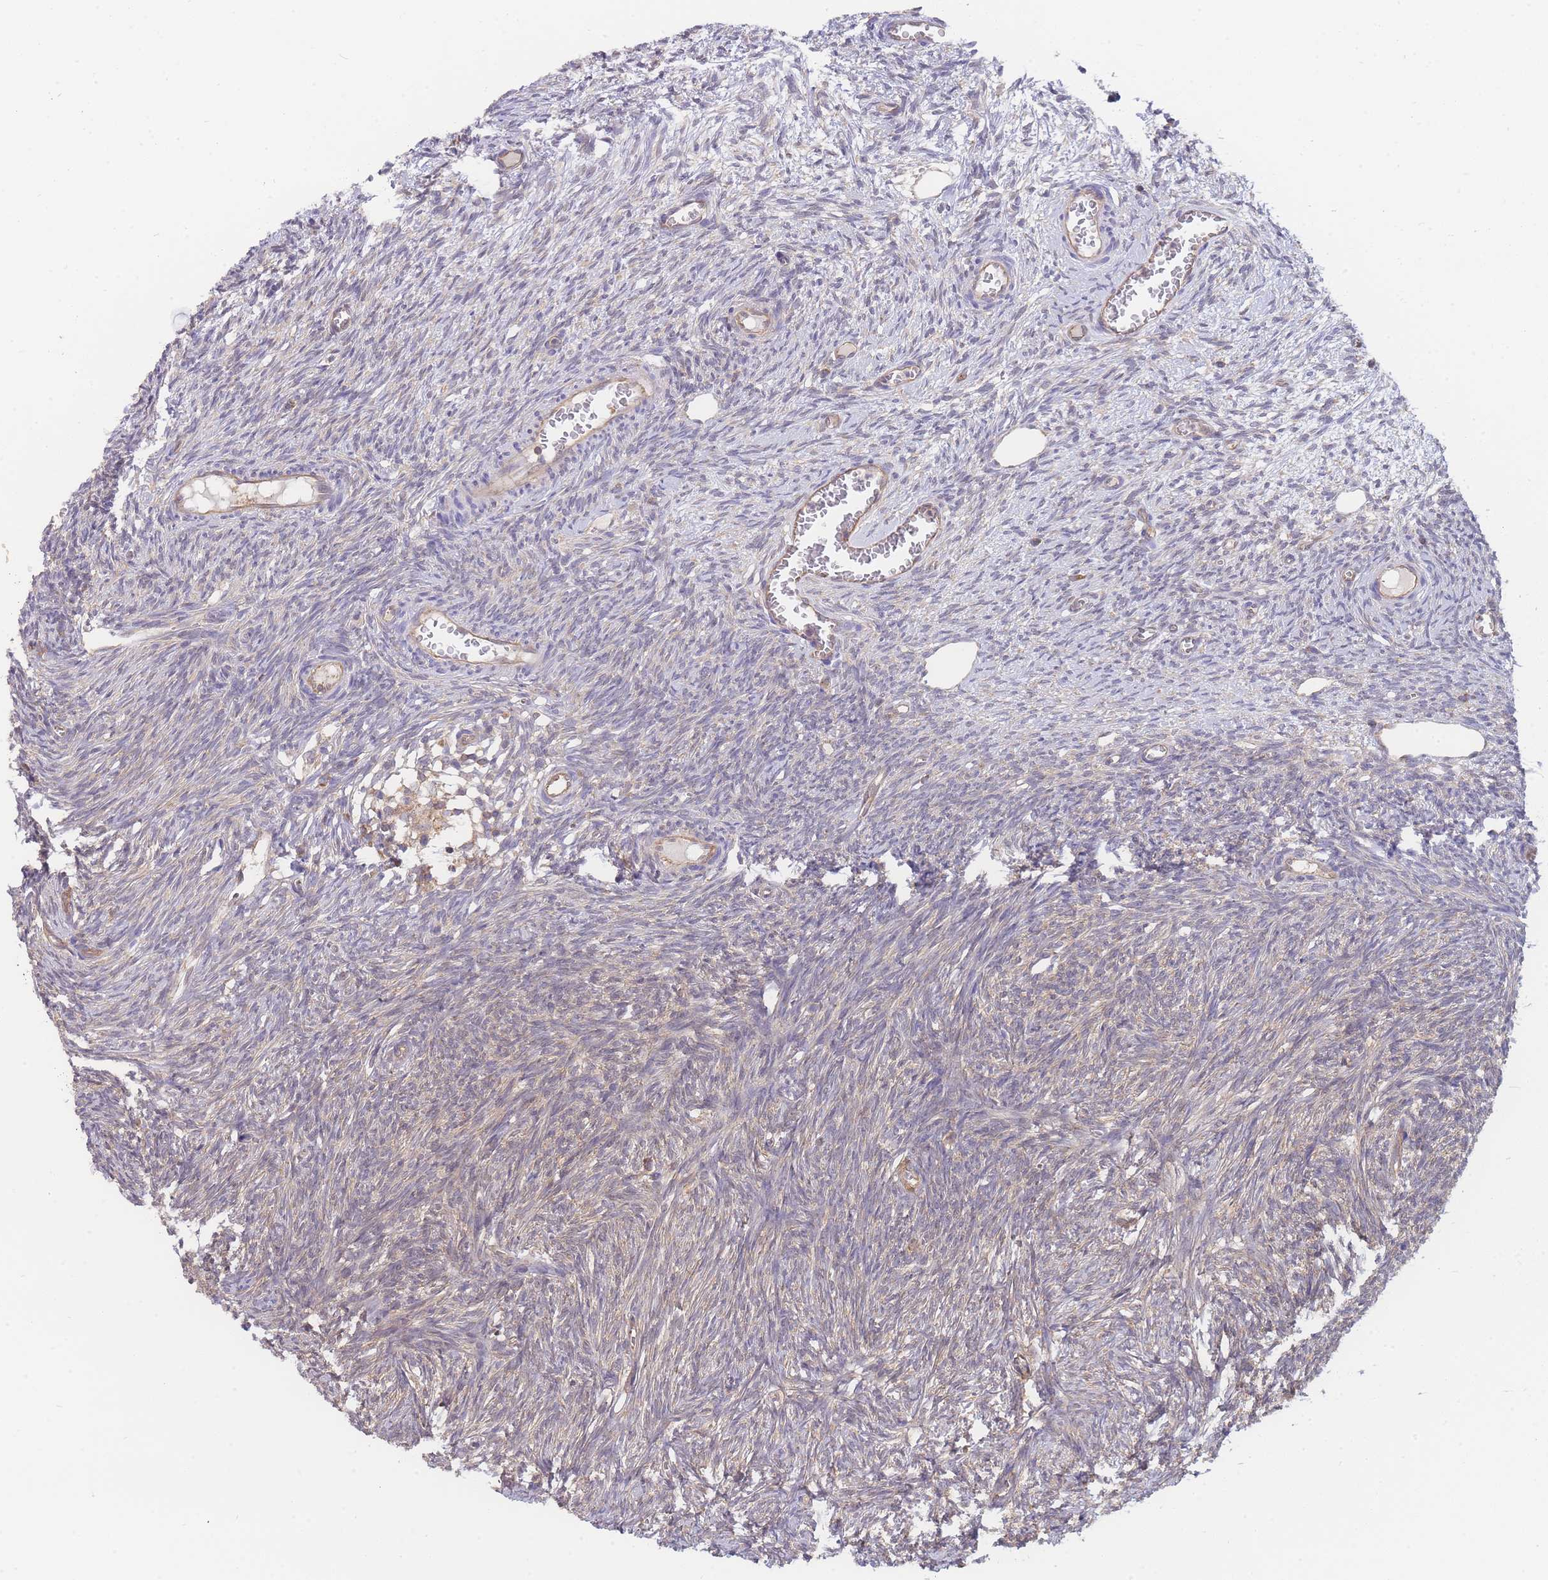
{"staining": {"intensity": "weak", "quantity": "25%-75%", "location": "cytoplasmic/membranous"}, "tissue": "ovary", "cell_type": "Ovarian stroma cells", "image_type": "normal", "snomed": [{"axis": "morphology", "description": "Normal tissue, NOS"}, {"axis": "topography", "description": "Ovary"}], "caption": "Immunohistochemical staining of normal human ovary displays low levels of weak cytoplasmic/membranous expression in approximately 25%-75% of ovarian stroma cells.", "gene": "MRPS18B", "patient": {"sex": "female", "age": 44}}